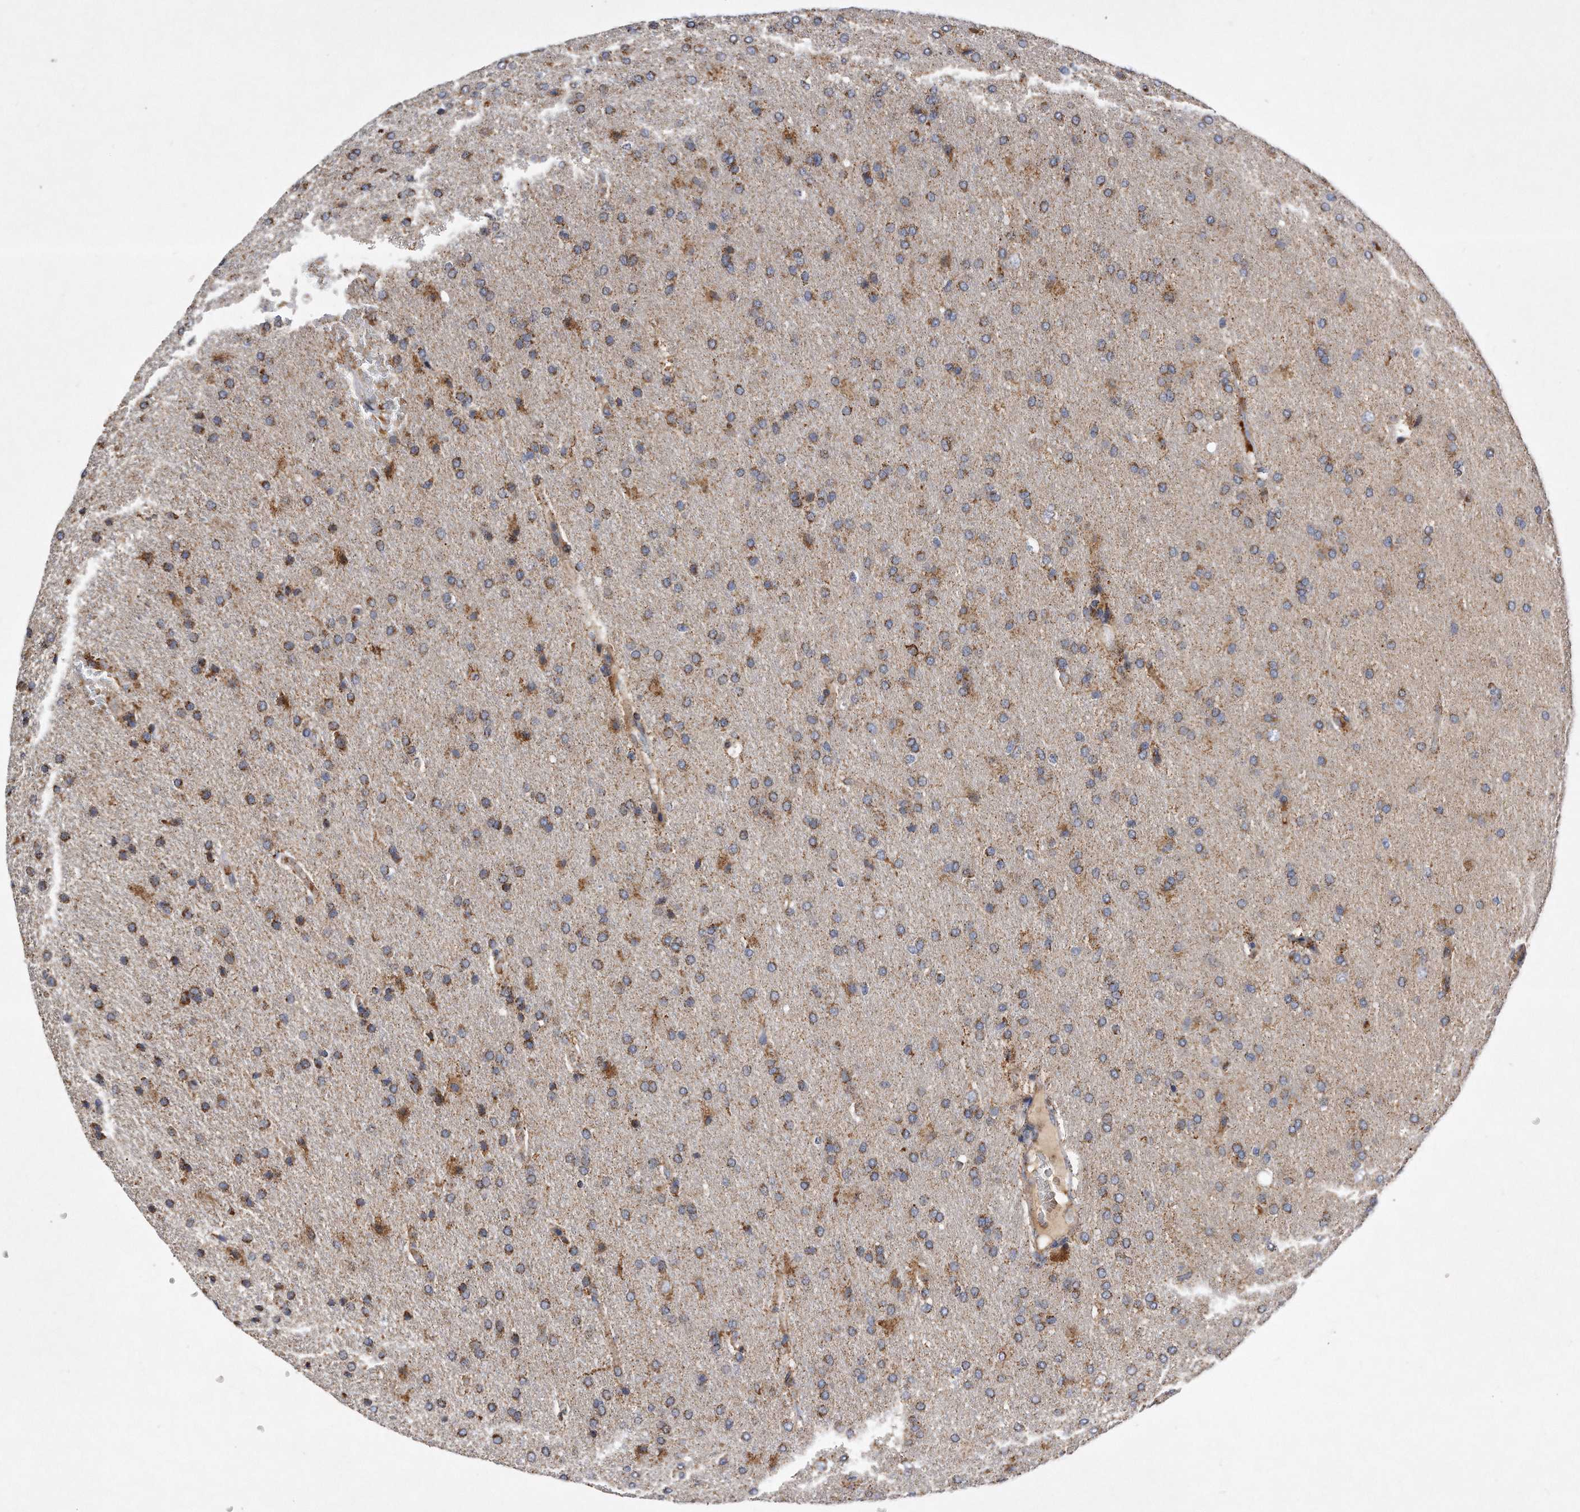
{"staining": {"intensity": "moderate", "quantity": ">75%", "location": "cytoplasmic/membranous"}, "tissue": "glioma", "cell_type": "Tumor cells", "image_type": "cancer", "snomed": [{"axis": "morphology", "description": "Glioma, malignant, High grade"}, {"axis": "topography", "description": "Brain"}], "caption": "Moderate cytoplasmic/membranous expression is seen in about >75% of tumor cells in malignant high-grade glioma. The staining is performed using DAB brown chromogen to label protein expression. The nuclei are counter-stained blue using hematoxylin.", "gene": "PPP5C", "patient": {"sex": "male", "age": 72}}